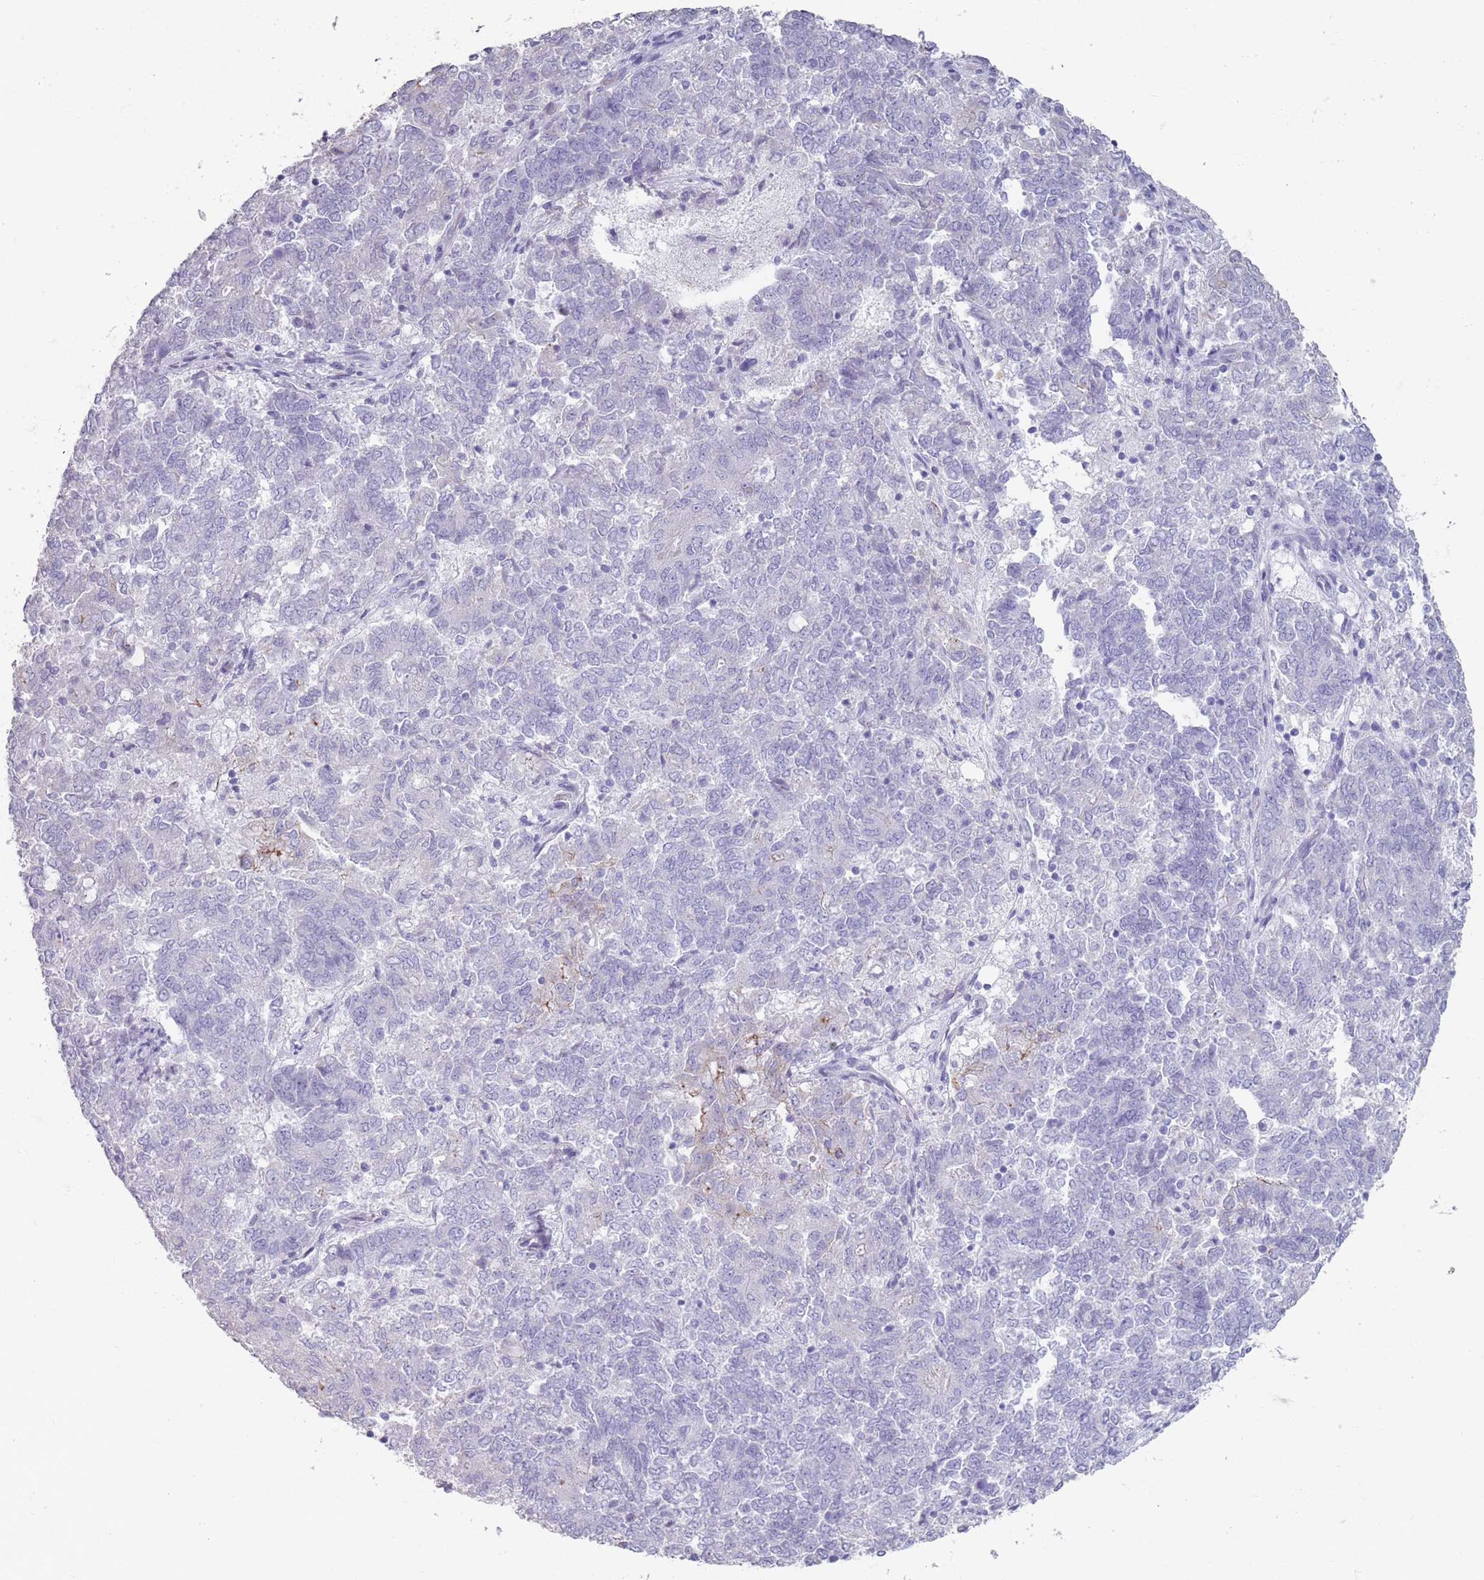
{"staining": {"intensity": "negative", "quantity": "none", "location": "none"}, "tissue": "endometrial cancer", "cell_type": "Tumor cells", "image_type": "cancer", "snomed": [{"axis": "morphology", "description": "Adenocarcinoma, NOS"}, {"axis": "topography", "description": "Endometrium"}], "caption": "A histopathology image of human endometrial cancer (adenocarcinoma) is negative for staining in tumor cells.", "gene": "RHBG", "patient": {"sex": "female", "age": 80}}